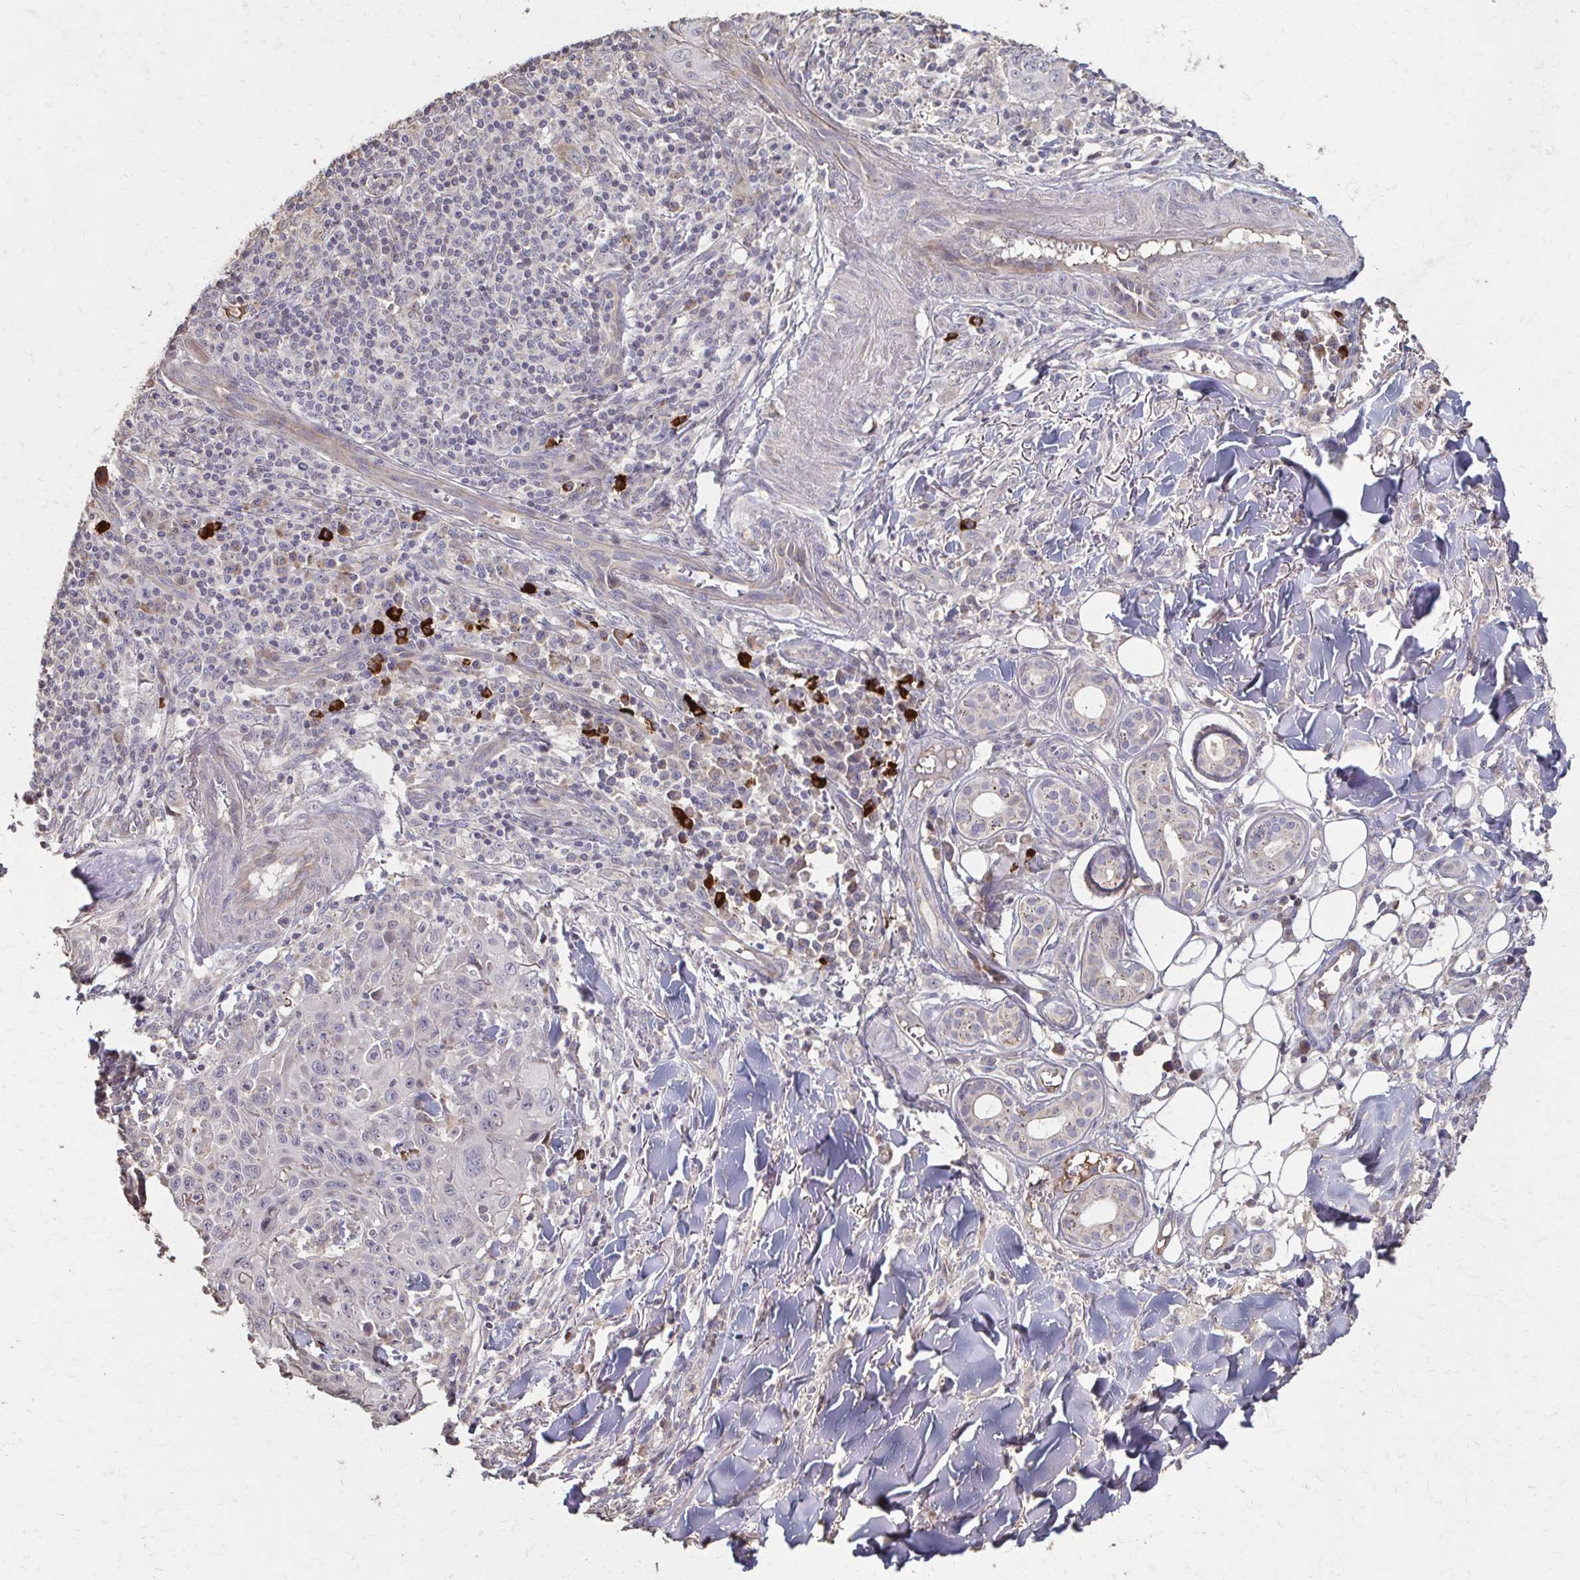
{"staining": {"intensity": "negative", "quantity": "none", "location": "none"}, "tissue": "skin cancer", "cell_type": "Tumor cells", "image_type": "cancer", "snomed": [{"axis": "morphology", "description": "Squamous cell carcinoma, NOS"}, {"axis": "topography", "description": "Skin"}], "caption": "This is an immunohistochemistry micrograph of human skin cancer. There is no expression in tumor cells.", "gene": "IL18BP", "patient": {"sex": "male", "age": 75}}